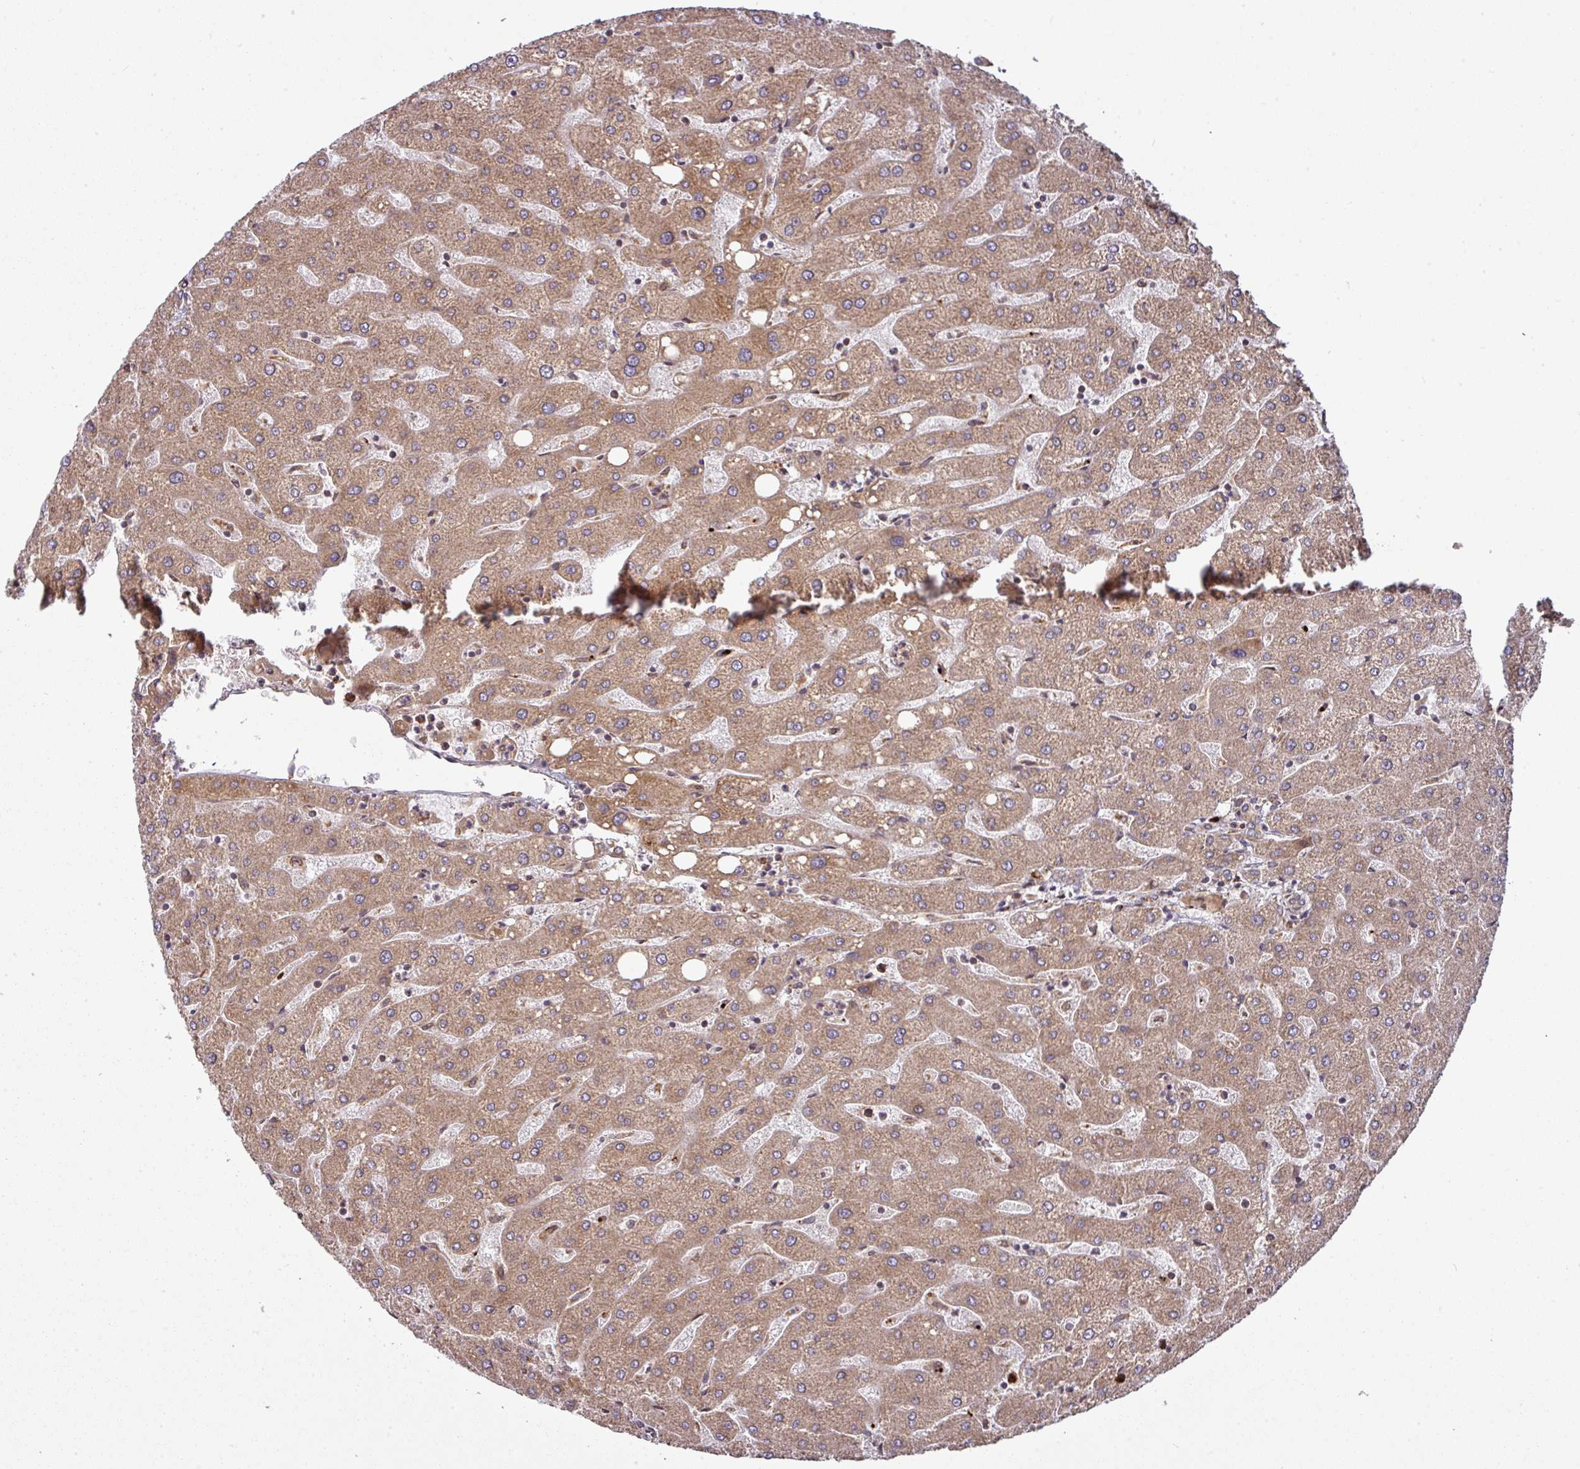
{"staining": {"intensity": "moderate", "quantity": ">75%", "location": "cytoplasmic/membranous"}, "tissue": "liver", "cell_type": "Cholangiocytes", "image_type": "normal", "snomed": [{"axis": "morphology", "description": "Normal tissue, NOS"}, {"axis": "topography", "description": "Liver"}], "caption": "Cholangiocytes exhibit medium levels of moderate cytoplasmic/membranous positivity in about >75% of cells in unremarkable human liver.", "gene": "TRAP1", "patient": {"sex": "male", "age": 67}}